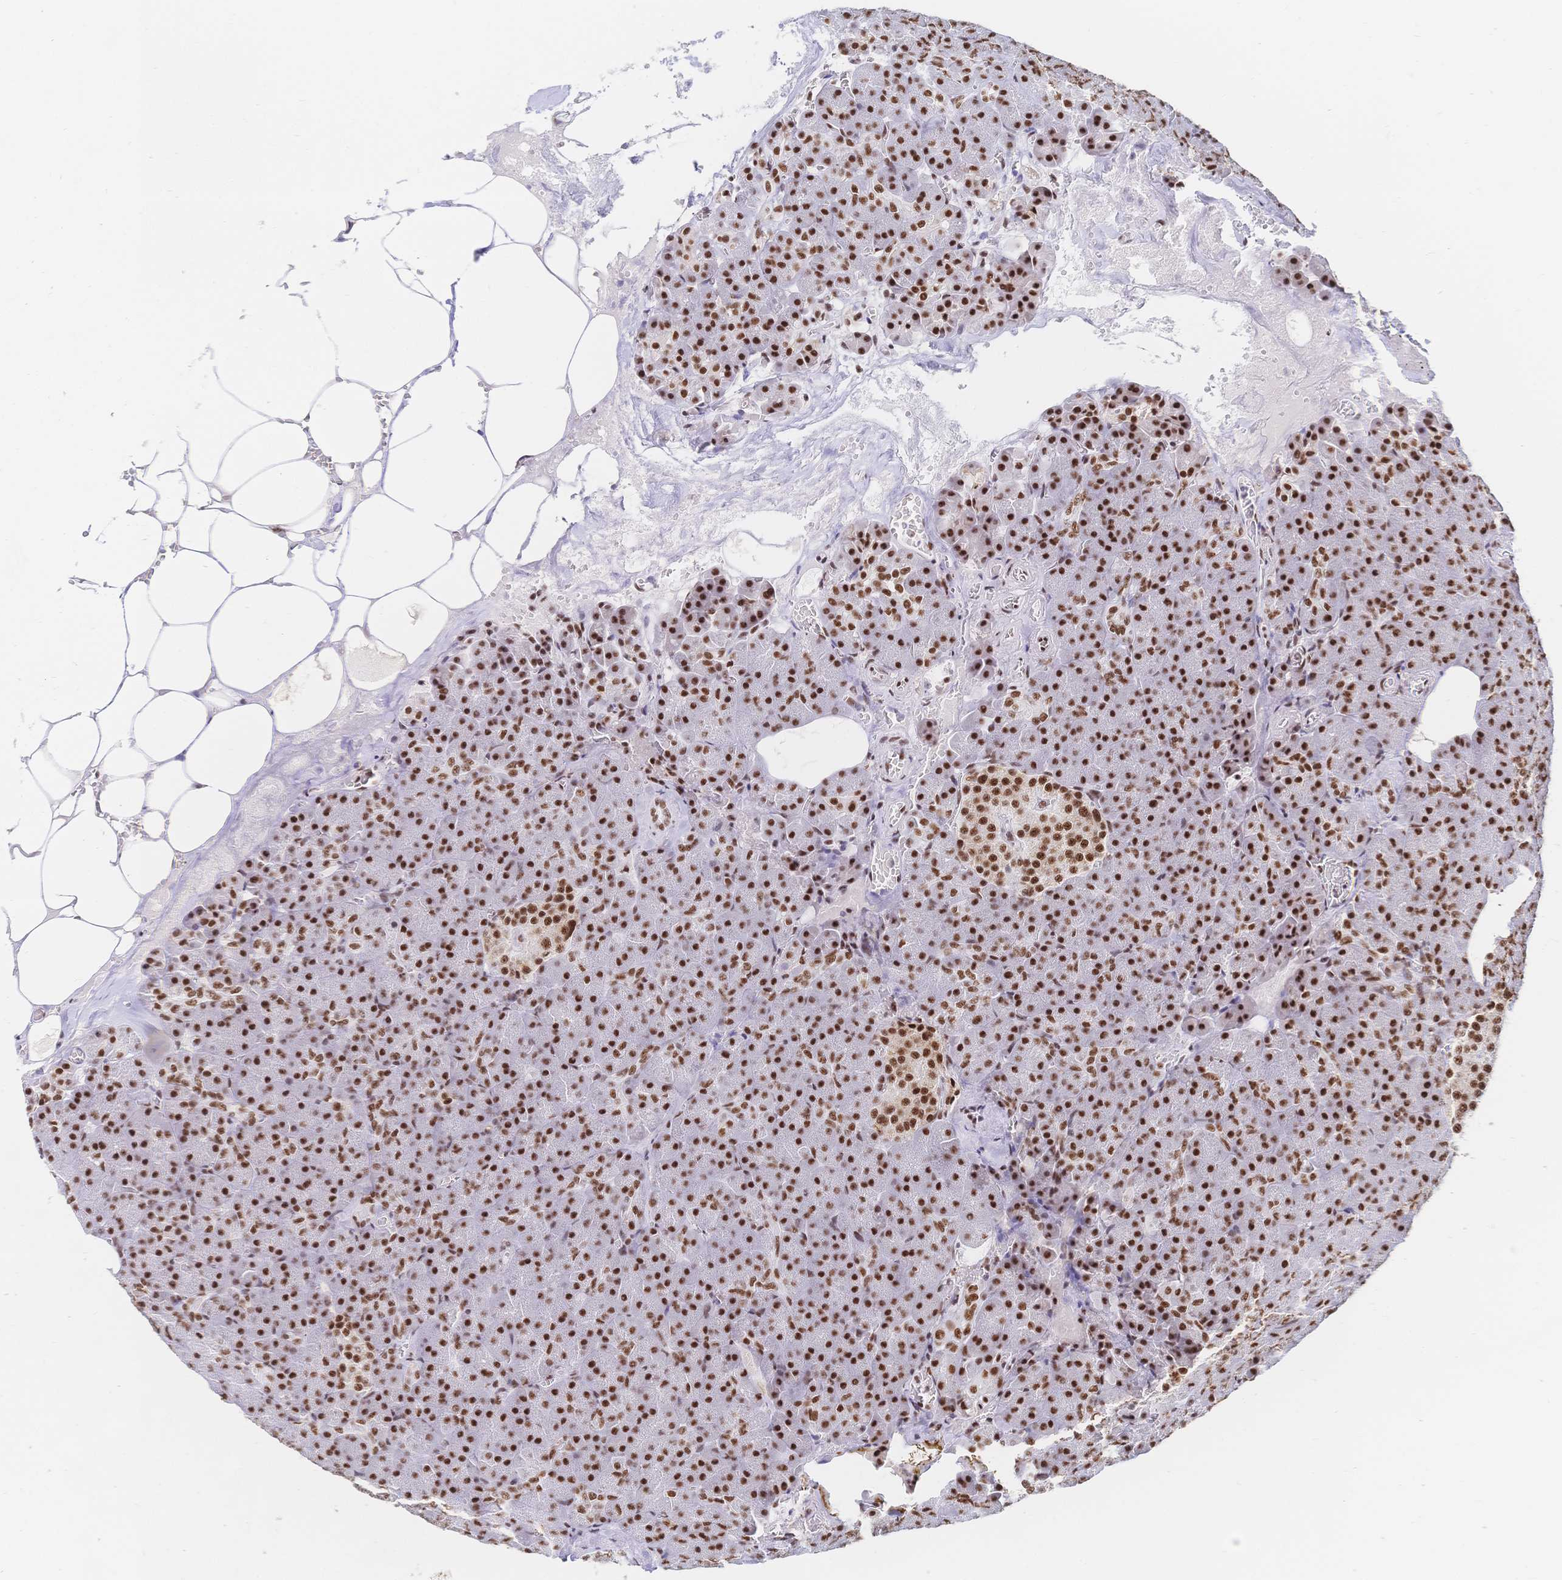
{"staining": {"intensity": "strong", "quantity": ">75%", "location": "nuclear"}, "tissue": "pancreas", "cell_type": "Exocrine glandular cells", "image_type": "normal", "snomed": [{"axis": "morphology", "description": "Normal tissue, NOS"}, {"axis": "topography", "description": "Pancreas"}], "caption": "Strong nuclear positivity for a protein is seen in approximately >75% of exocrine glandular cells of benign pancreas using IHC.", "gene": "SRSF1", "patient": {"sex": "female", "age": 74}}